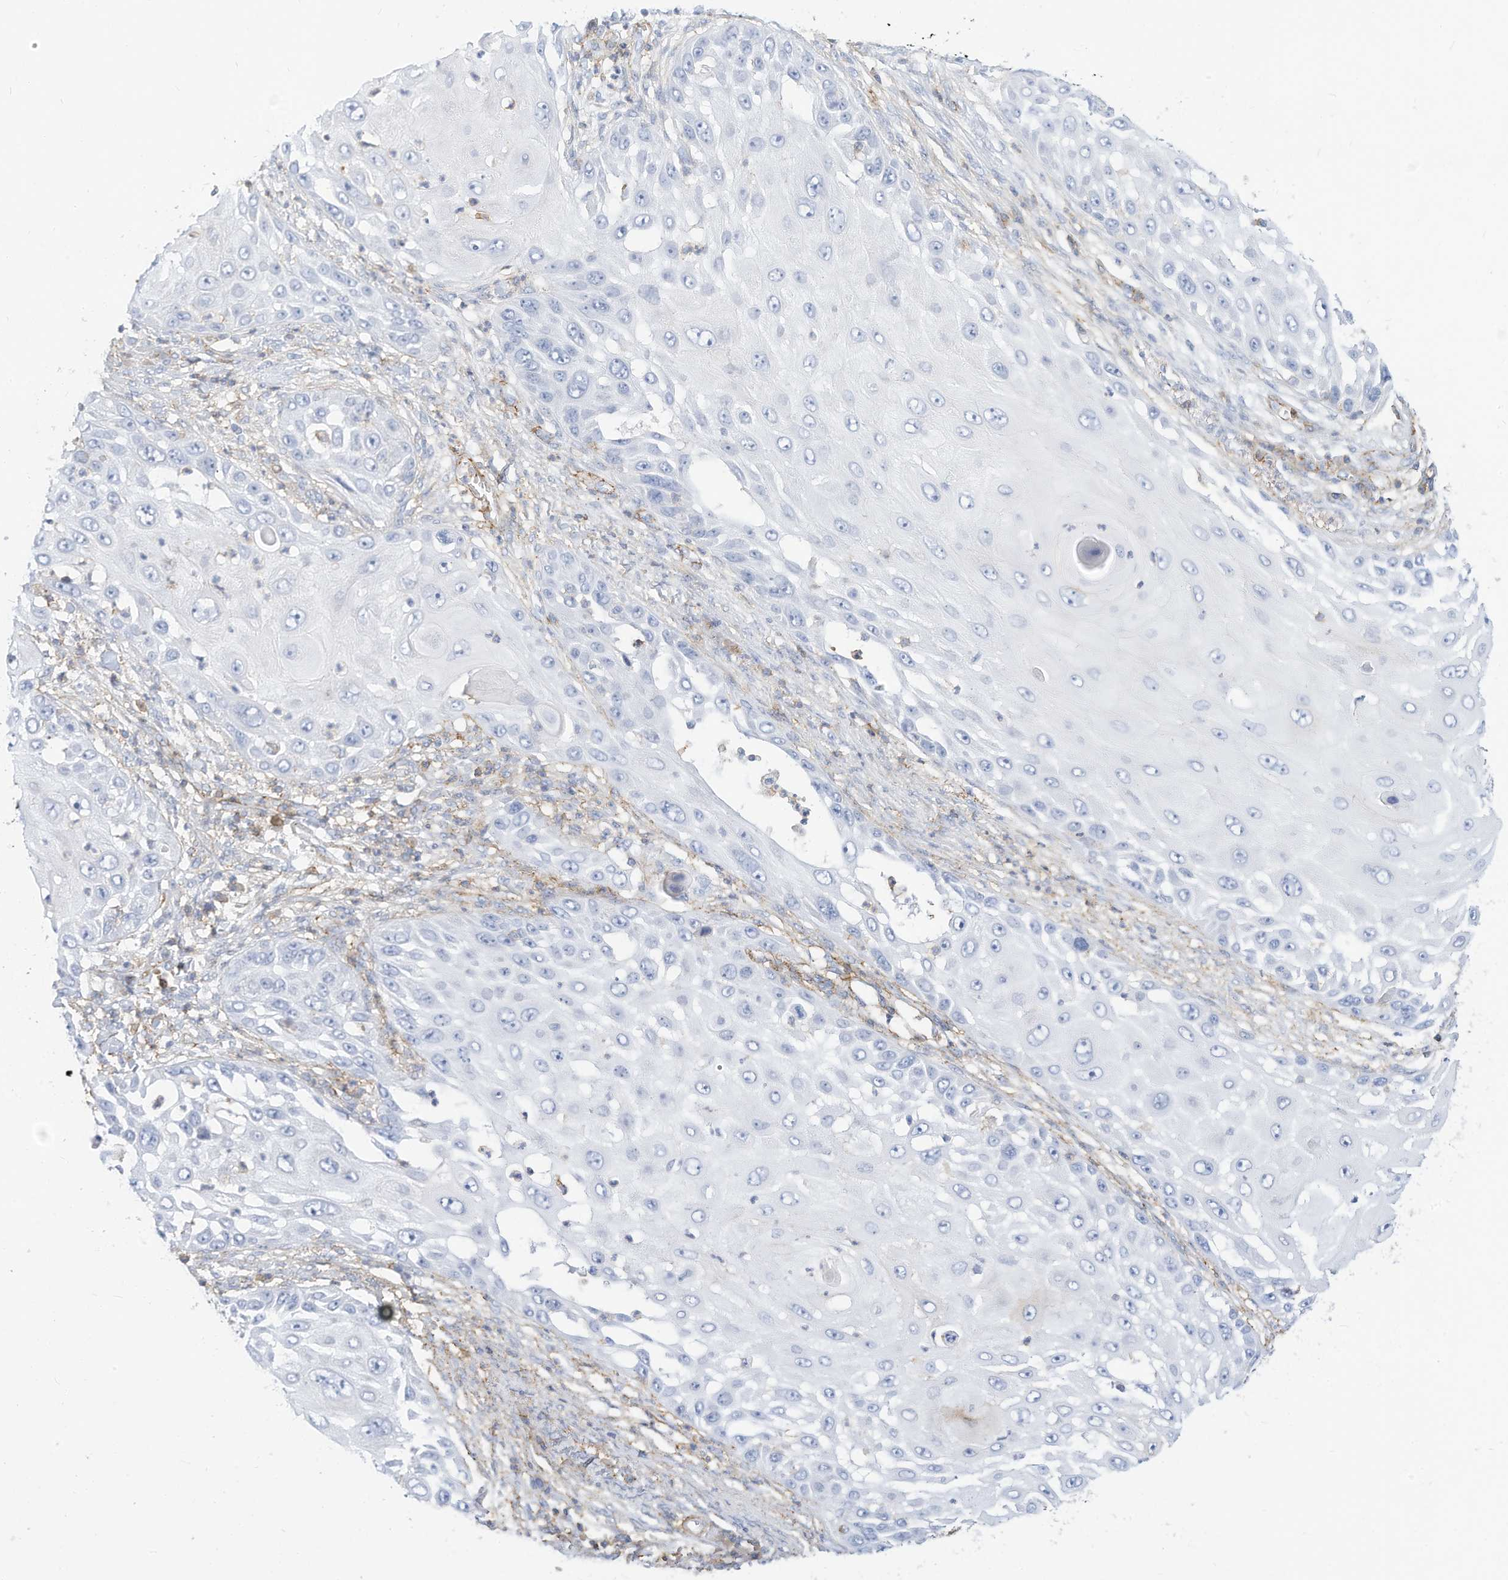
{"staining": {"intensity": "negative", "quantity": "none", "location": "none"}, "tissue": "skin cancer", "cell_type": "Tumor cells", "image_type": "cancer", "snomed": [{"axis": "morphology", "description": "Squamous cell carcinoma, NOS"}, {"axis": "topography", "description": "Skin"}], "caption": "Tumor cells show no significant expression in skin squamous cell carcinoma. Brightfield microscopy of immunohistochemistry (IHC) stained with DAB (brown) and hematoxylin (blue), captured at high magnification.", "gene": "TXNDC9", "patient": {"sex": "female", "age": 44}}